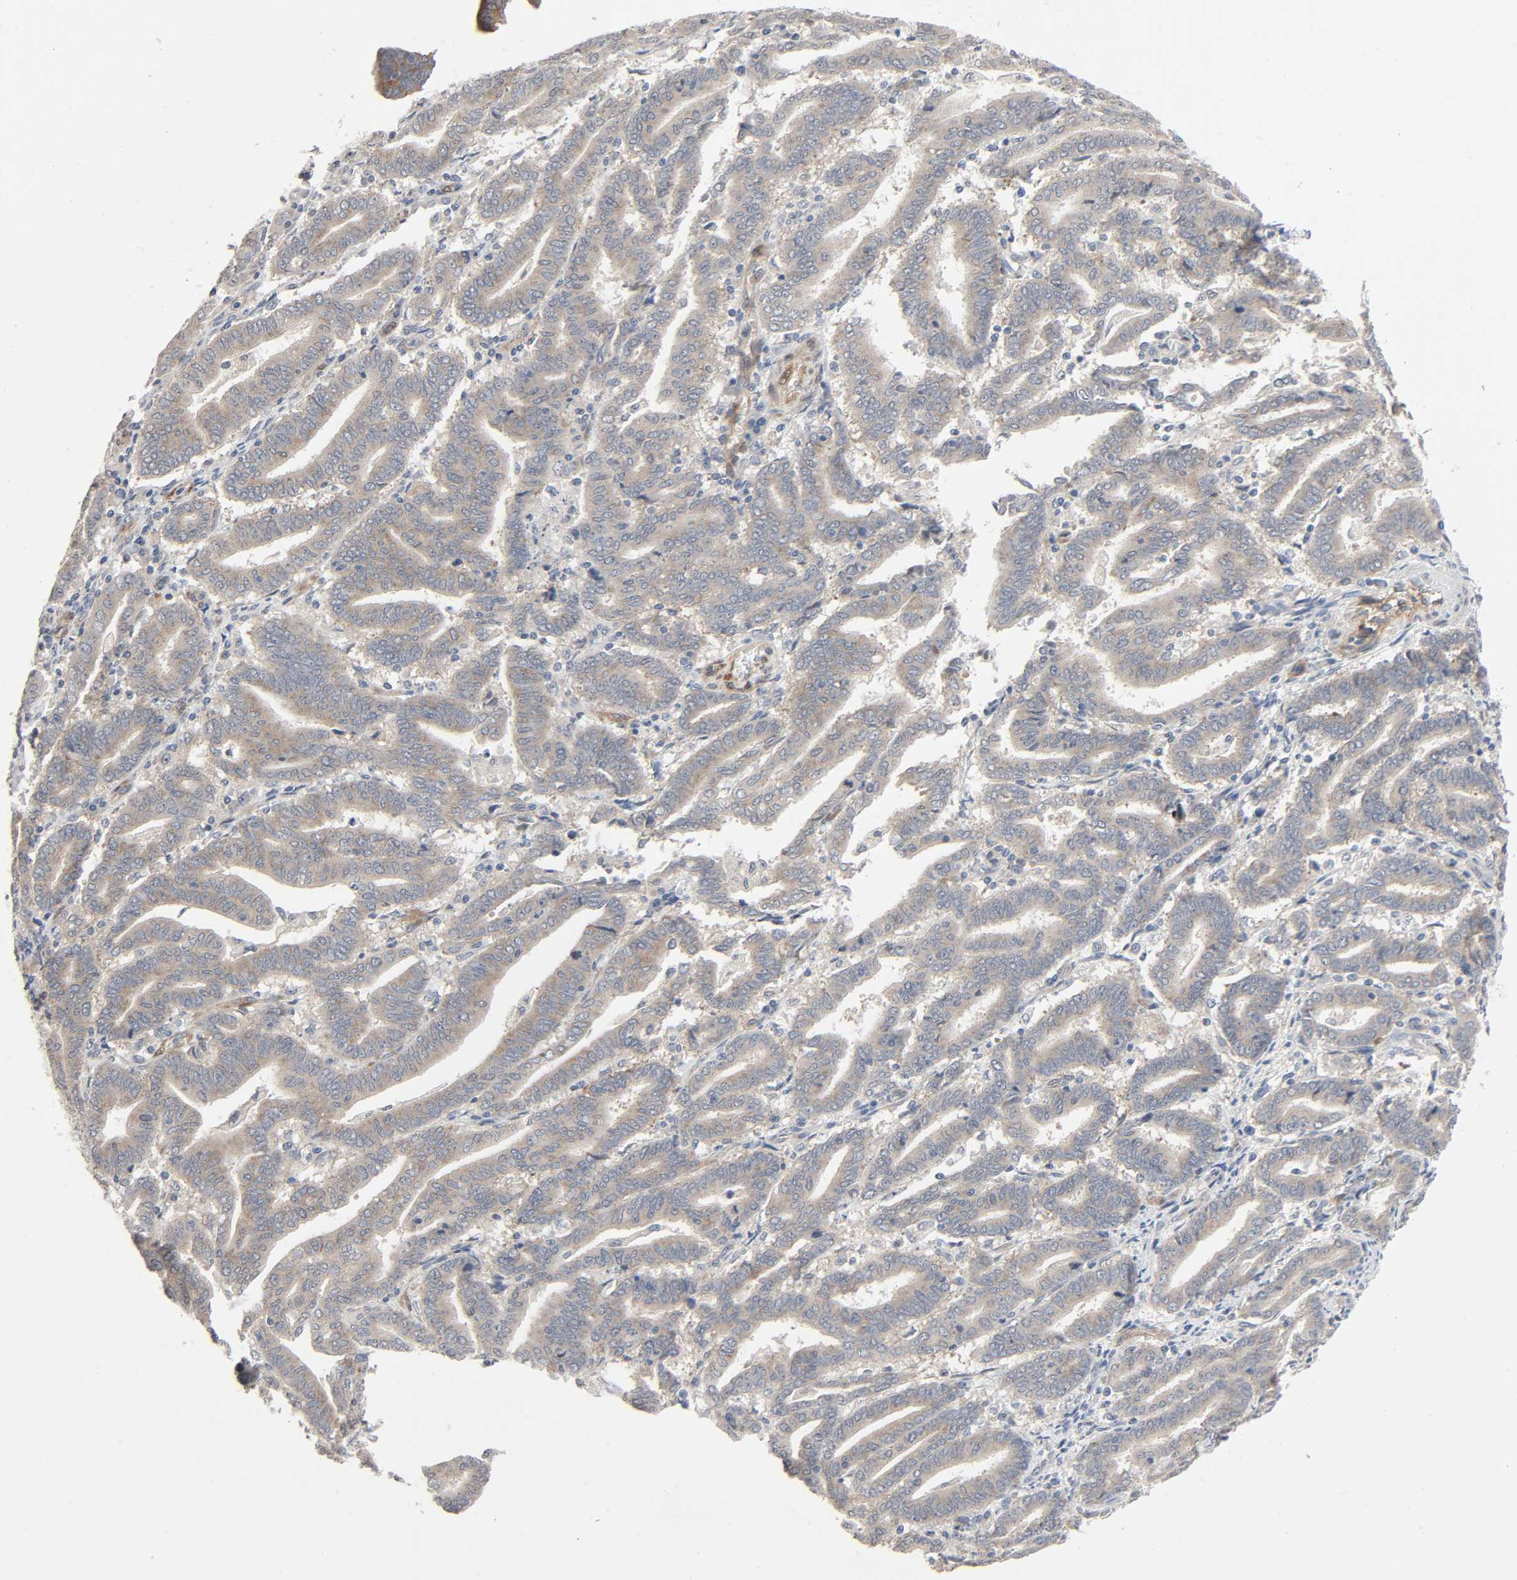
{"staining": {"intensity": "weak", "quantity": ">75%", "location": "cytoplasmic/membranous"}, "tissue": "endometrial cancer", "cell_type": "Tumor cells", "image_type": "cancer", "snomed": [{"axis": "morphology", "description": "Adenocarcinoma, NOS"}, {"axis": "topography", "description": "Uterus"}], "caption": "Immunohistochemical staining of human endometrial cancer (adenocarcinoma) displays low levels of weak cytoplasmic/membranous staining in approximately >75% of tumor cells.", "gene": "PTK2", "patient": {"sex": "female", "age": 83}}